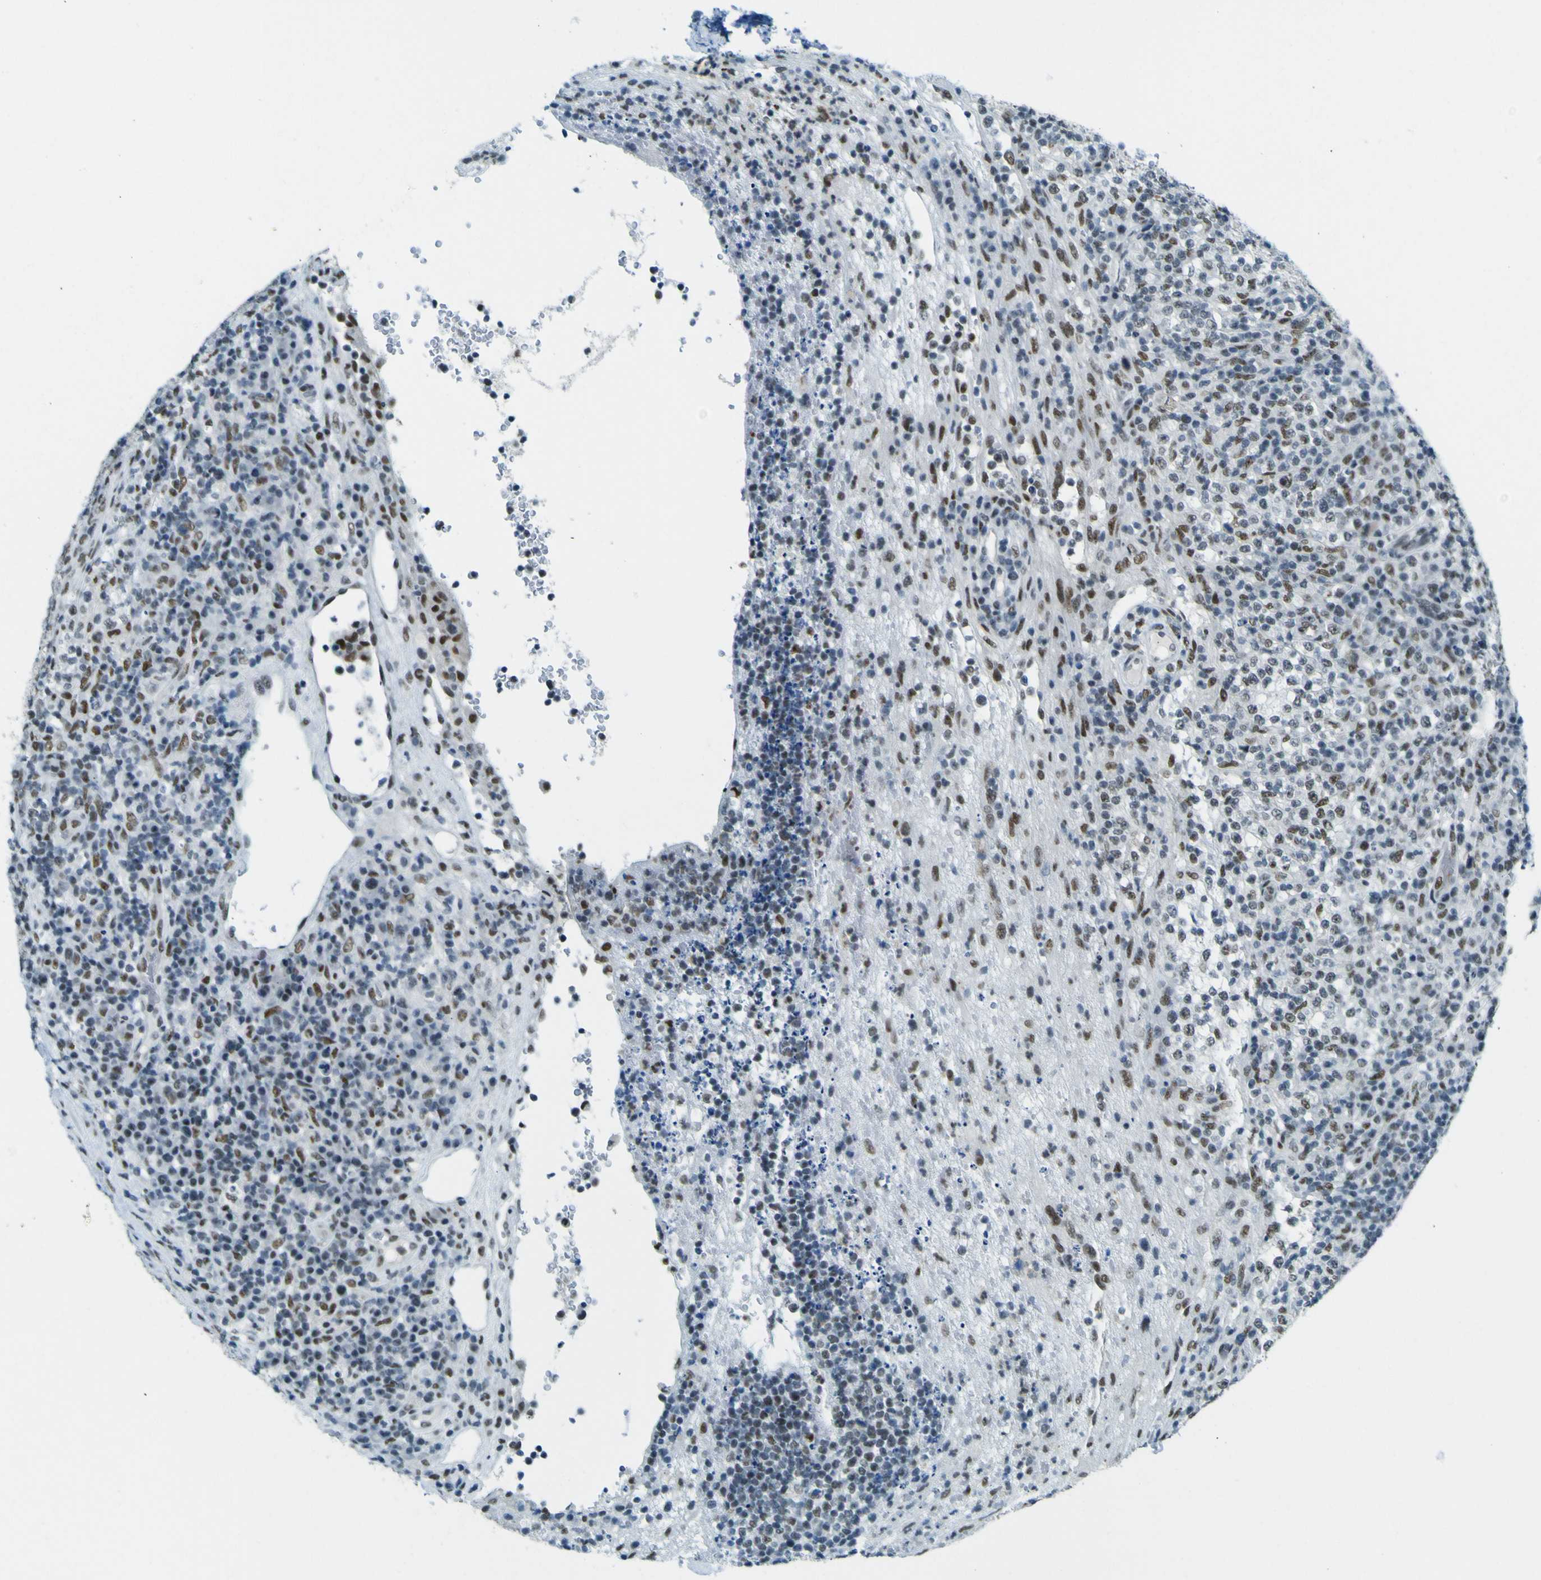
{"staining": {"intensity": "negative", "quantity": "none", "location": "none"}, "tissue": "lymphoma", "cell_type": "Tumor cells", "image_type": "cancer", "snomed": [{"axis": "morphology", "description": "Malignant lymphoma, non-Hodgkin's type, High grade"}, {"axis": "topography", "description": "Lymph node"}], "caption": "The image reveals no significant staining in tumor cells of high-grade malignant lymphoma, non-Hodgkin's type.", "gene": "CEBPG", "patient": {"sex": "female", "age": 76}}